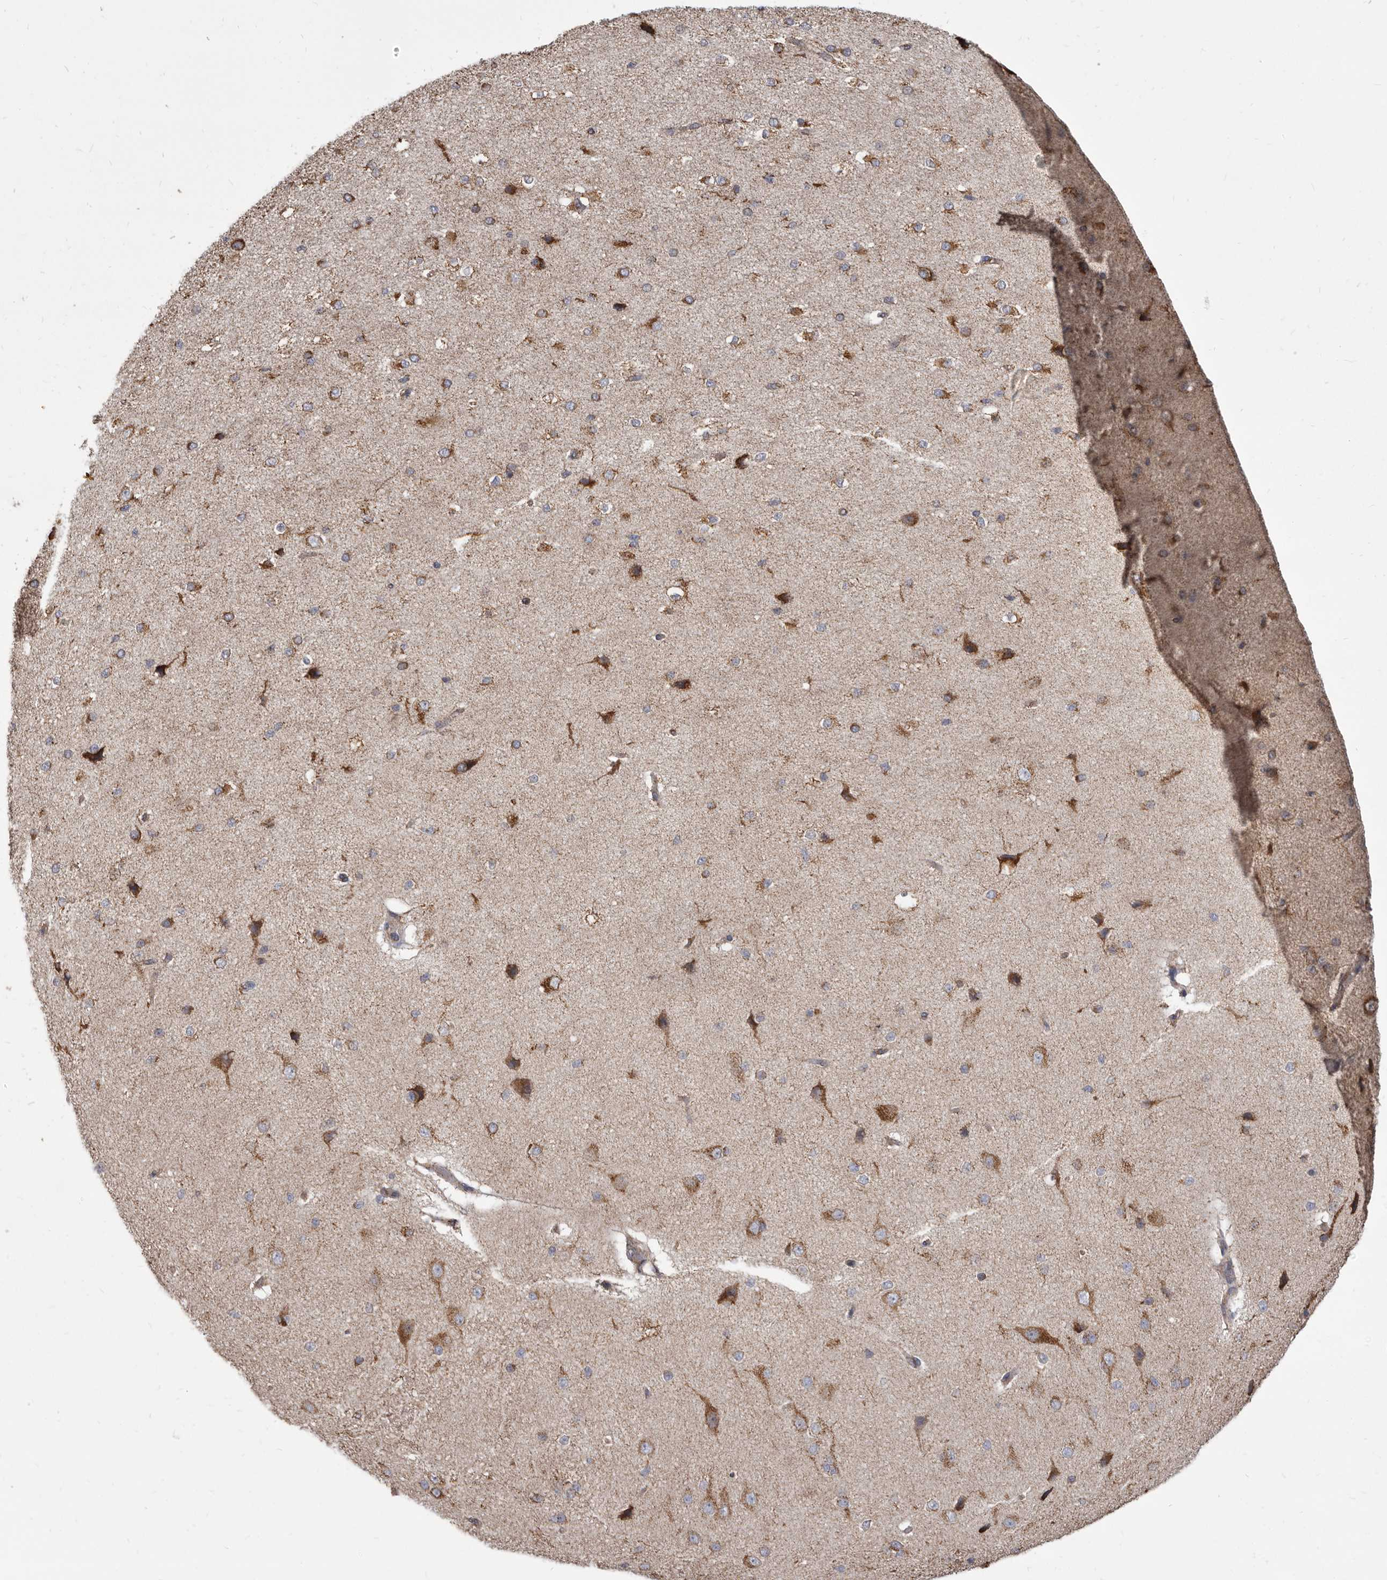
{"staining": {"intensity": "negative", "quantity": "none", "location": "none"}, "tissue": "cerebral cortex", "cell_type": "Endothelial cells", "image_type": "normal", "snomed": [{"axis": "morphology", "description": "Normal tissue, NOS"}, {"axis": "morphology", "description": "Developmental malformation"}, {"axis": "topography", "description": "Cerebral cortex"}], "caption": "IHC of normal human cerebral cortex demonstrates no staining in endothelial cells. (DAB IHC with hematoxylin counter stain).", "gene": "CDK5RAP3", "patient": {"sex": "female", "age": 30}}